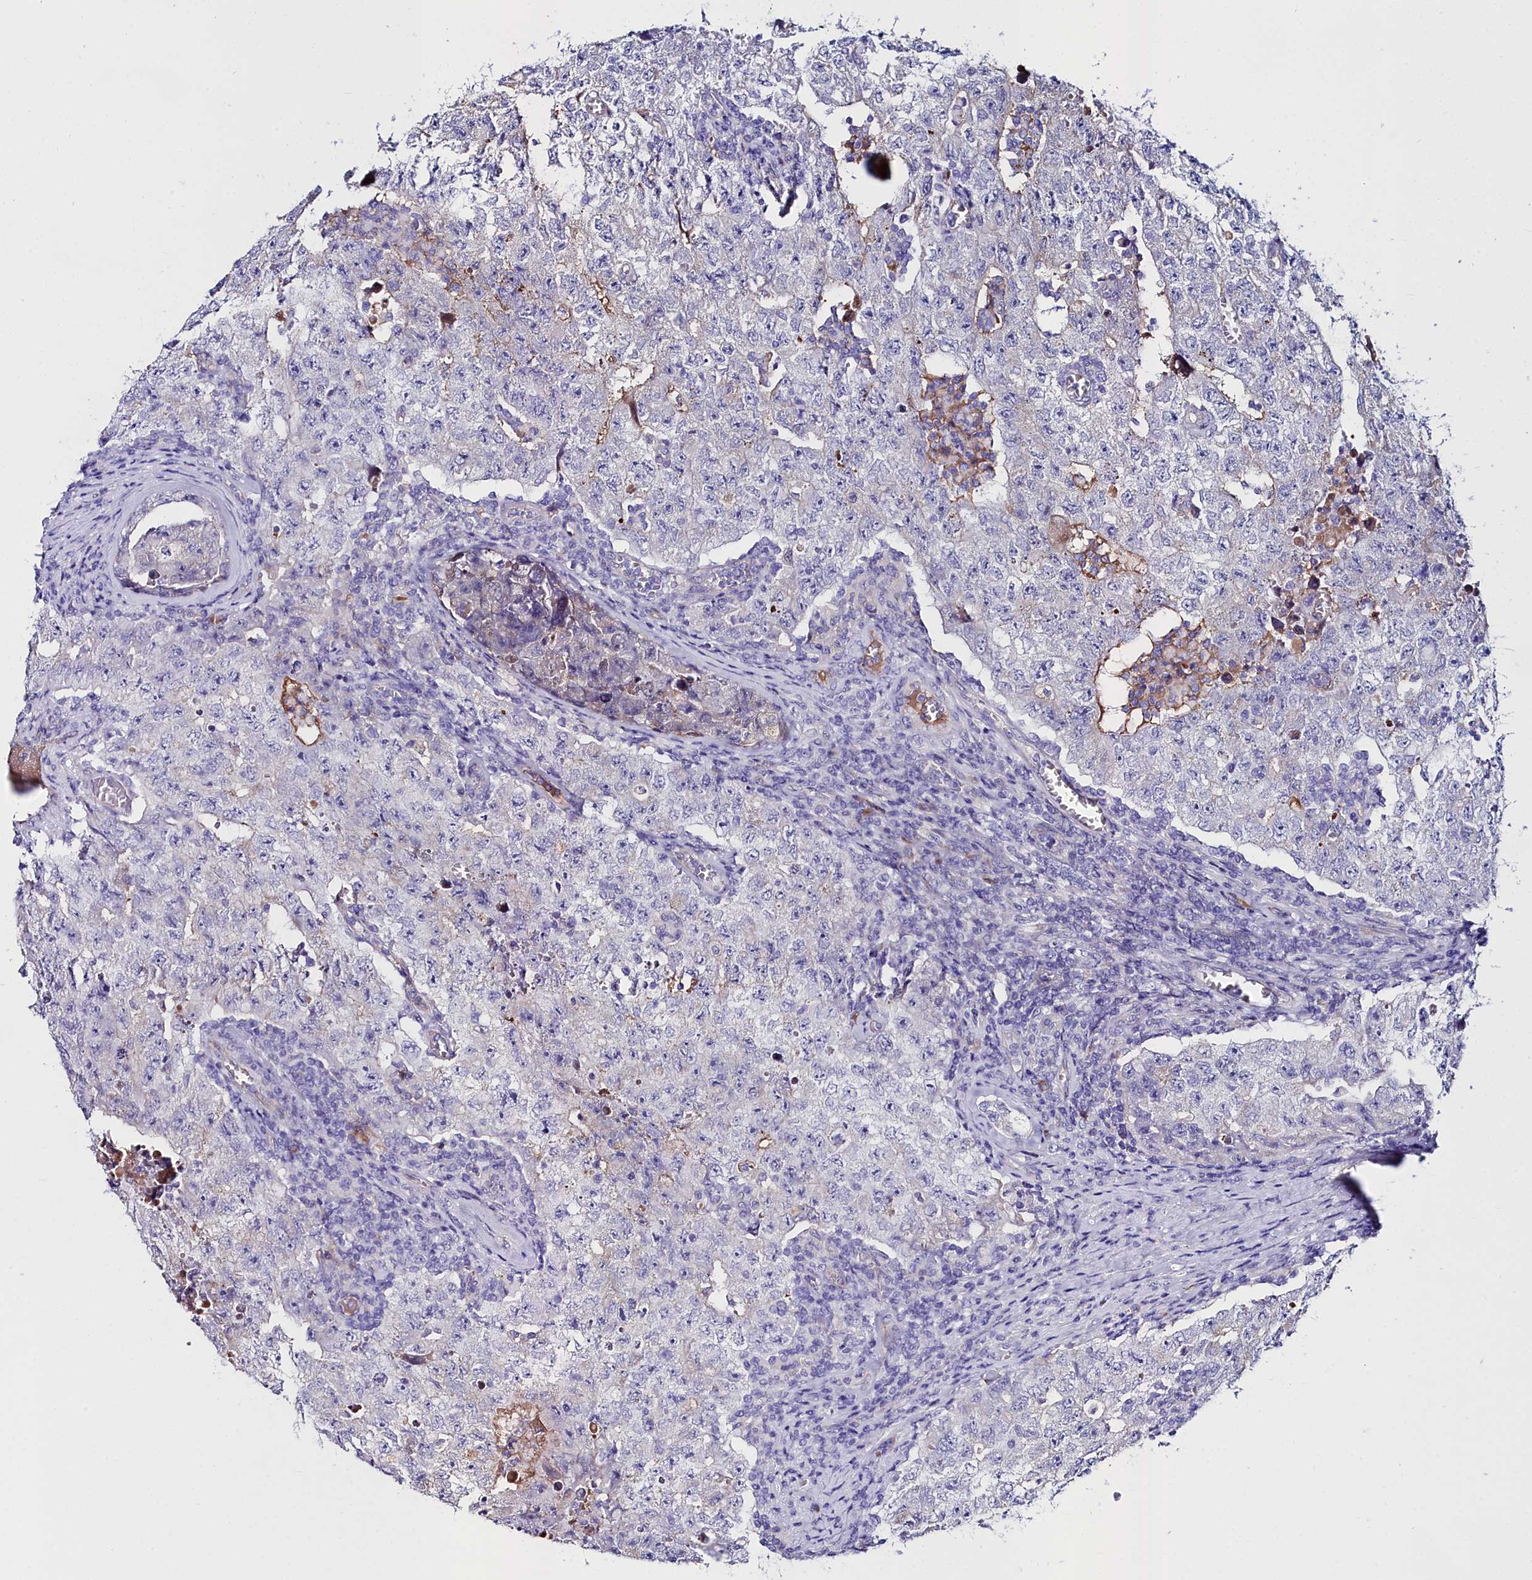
{"staining": {"intensity": "negative", "quantity": "none", "location": "none"}, "tissue": "testis cancer", "cell_type": "Tumor cells", "image_type": "cancer", "snomed": [{"axis": "morphology", "description": "Carcinoma, Embryonal, NOS"}, {"axis": "topography", "description": "Testis"}], "caption": "Immunohistochemistry photomicrograph of human embryonal carcinoma (testis) stained for a protein (brown), which exhibits no staining in tumor cells.", "gene": "SLC49A3", "patient": {"sex": "male", "age": 17}}